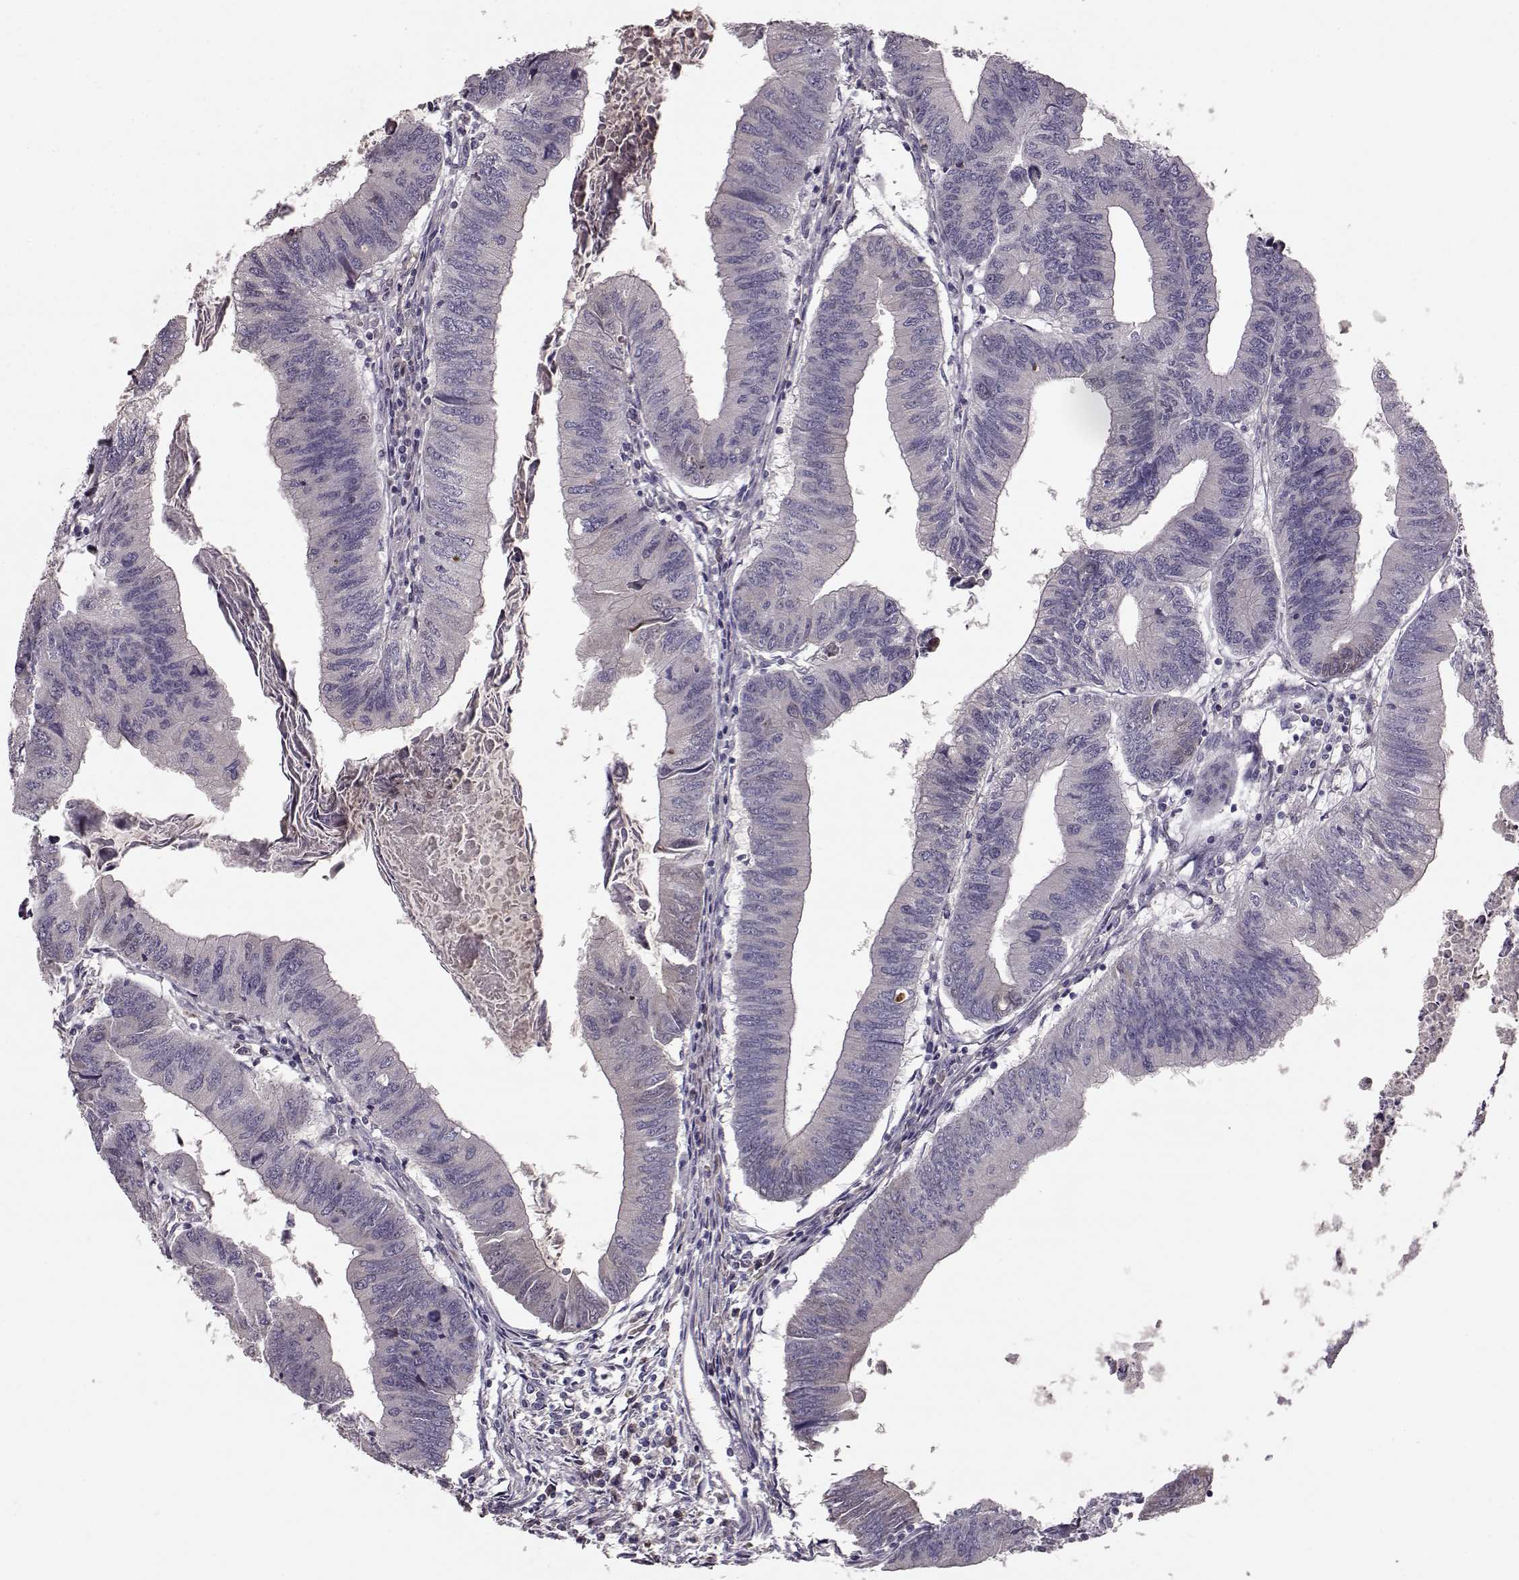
{"staining": {"intensity": "negative", "quantity": "none", "location": "none"}, "tissue": "colorectal cancer", "cell_type": "Tumor cells", "image_type": "cancer", "snomed": [{"axis": "morphology", "description": "Adenocarcinoma, NOS"}, {"axis": "topography", "description": "Colon"}], "caption": "High power microscopy photomicrograph of an immunohistochemistry (IHC) micrograph of adenocarcinoma (colorectal), revealing no significant expression in tumor cells.", "gene": "YJEFN3", "patient": {"sex": "male", "age": 53}}